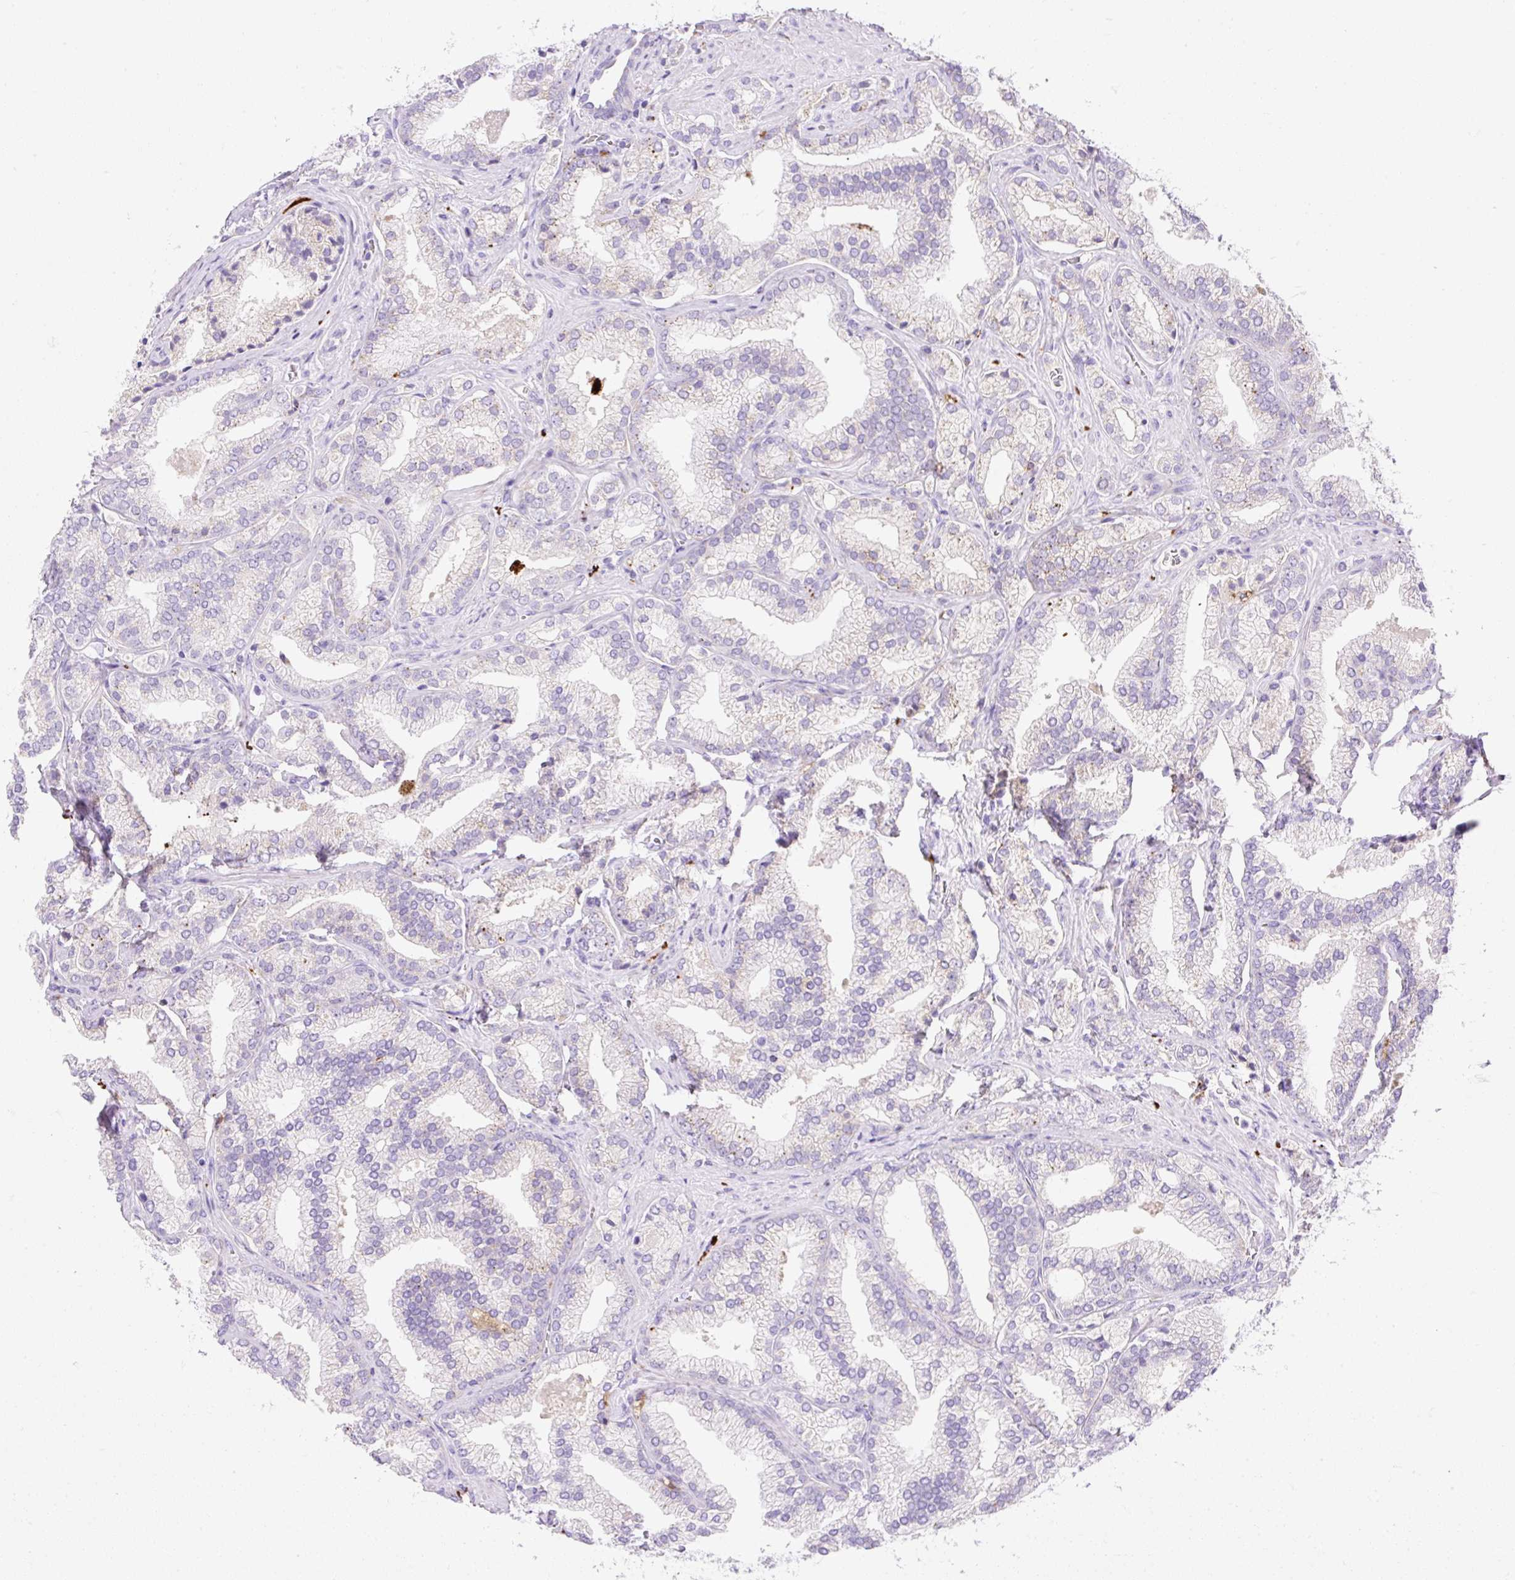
{"staining": {"intensity": "weak", "quantity": "<25%", "location": "cytoplasmic/membranous"}, "tissue": "prostate cancer", "cell_type": "Tumor cells", "image_type": "cancer", "snomed": [{"axis": "morphology", "description": "Adenocarcinoma, High grade"}, {"axis": "topography", "description": "Prostate"}], "caption": "Prostate adenocarcinoma (high-grade) was stained to show a protein in brown. There is no significant positivity in tumor cells.", "gene": "HEXB", "patient": {"sex": "male", "age": 68}}